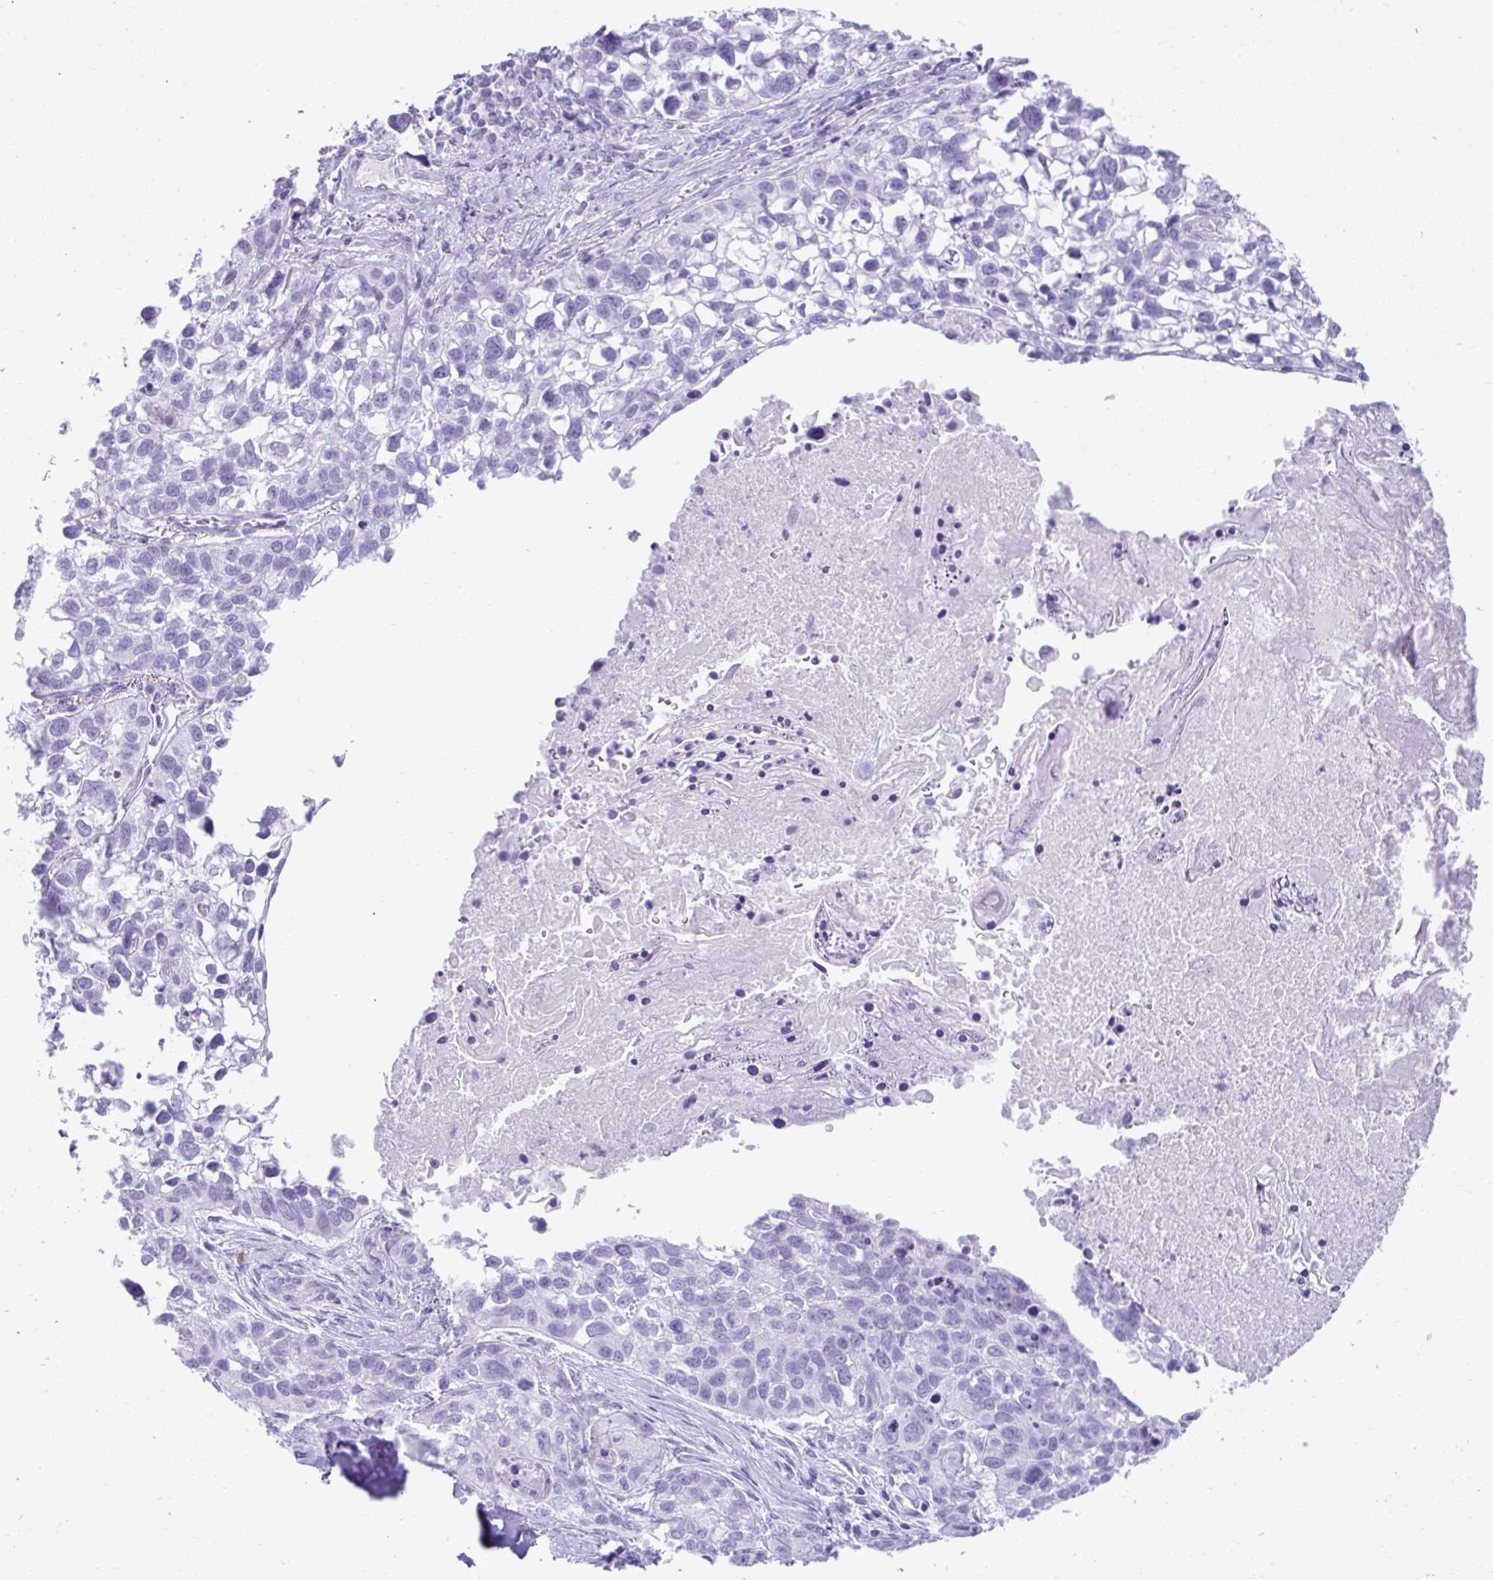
{"staining": {"intensity": "negative", "quantity": "none", "location": "none"}, "tissue": "lung cancer", "cell_type": "Tumor cells", "image_type": "cancer", "snomed": [{"axis": "morphology", "description": "Squamous cell carcinoma, NOS"}, {"axis": "topography", "description": "Lung"}], "caption": "DAB (3,3'-diaminobenzidine) immunohistochemical staining of human squamous cell carcinoma (lung) reveals no significant positivity in tumor cells. The staining is performed using DAB brown chromogen with nuclei counter-stained in using hematoxylin.", "gene": "PSCA", "patient": {"sex": "male", "age": 74}}